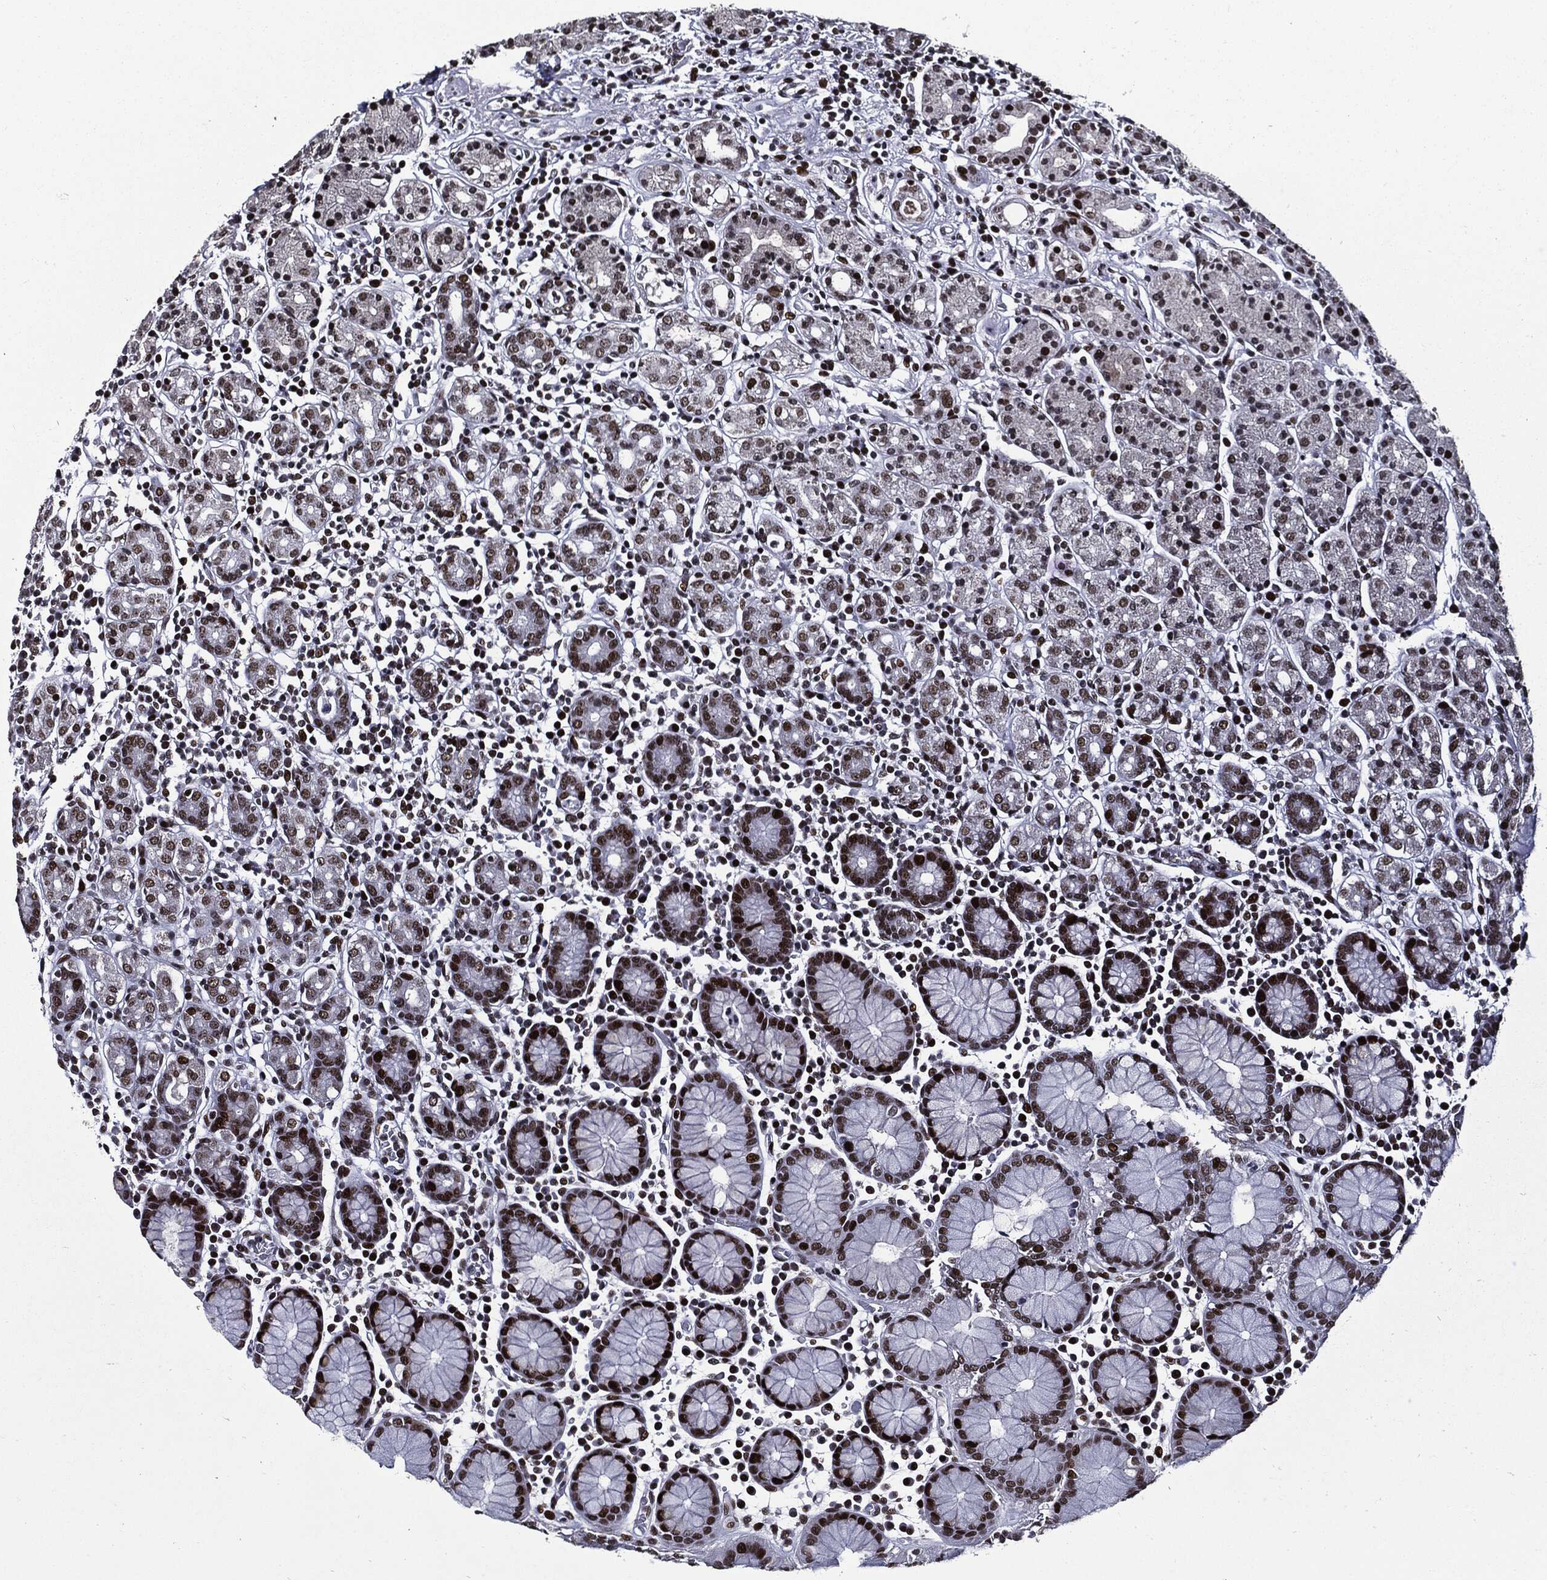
{"staining": {"intensity": "strong", "quantity": ">75%", "location": "nuclear"}, "tissue": "stomach", "cell_type": "Glandular cells", "image_type": "normal", "snomed": [{"axis": "morphology", "description": "Normal tissue, NOS"}, {"axis": "topography", "description": "Stomach, upper"}, {"axis": "topography", "description": "Stomach"}], "caption": "Protein staining of normal stomach demonstrates strong nuclear expression in approximately >75% of glandular cells. Using DAB (brown) and hematoxylin (blue) stains, captured at high magnification using brightfield microscopy.", "gene": "ZFP91", "patient": {"sex": "male", "age": 62}}